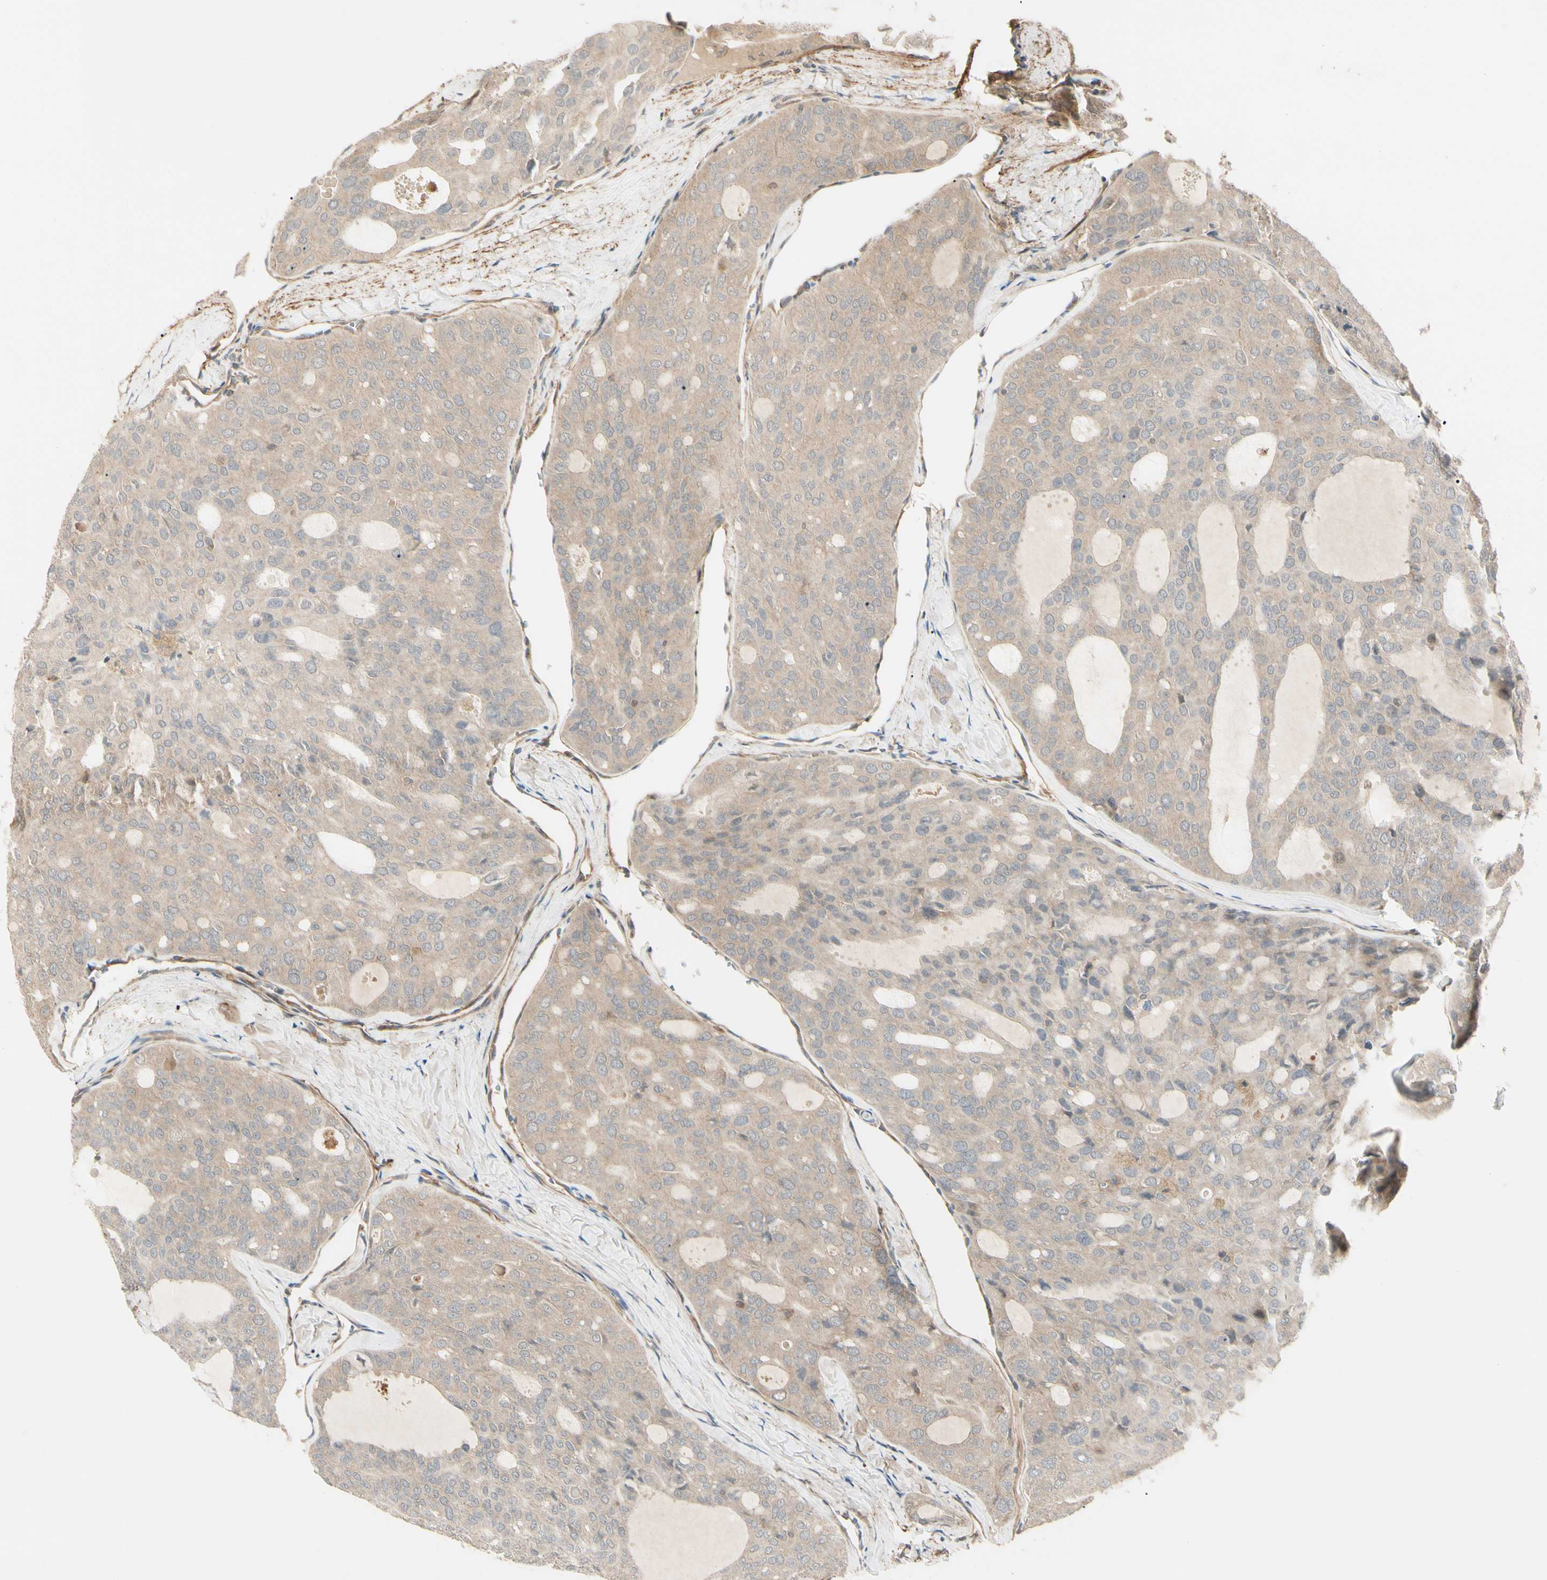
{"staining": {"intensity": "moderate", "quantity": ">75%", "location": "cytoplasmic/membranous"}, "tissue": "thyroid cancer", "cell_type": "Tumor cells", "image_type": "cancer", "snomed": [{"axis": "morphology", "description": "Follicular adenoma carcinoma, NOS"}, {"axis": "topography", "description": "Thyroid gland"}], "caption": "Thyroid cancer stained with a protein marker shows moderate staining in tumor cells.", "gene": "F2R", "patient": {"sex": "male", "age": 75}}